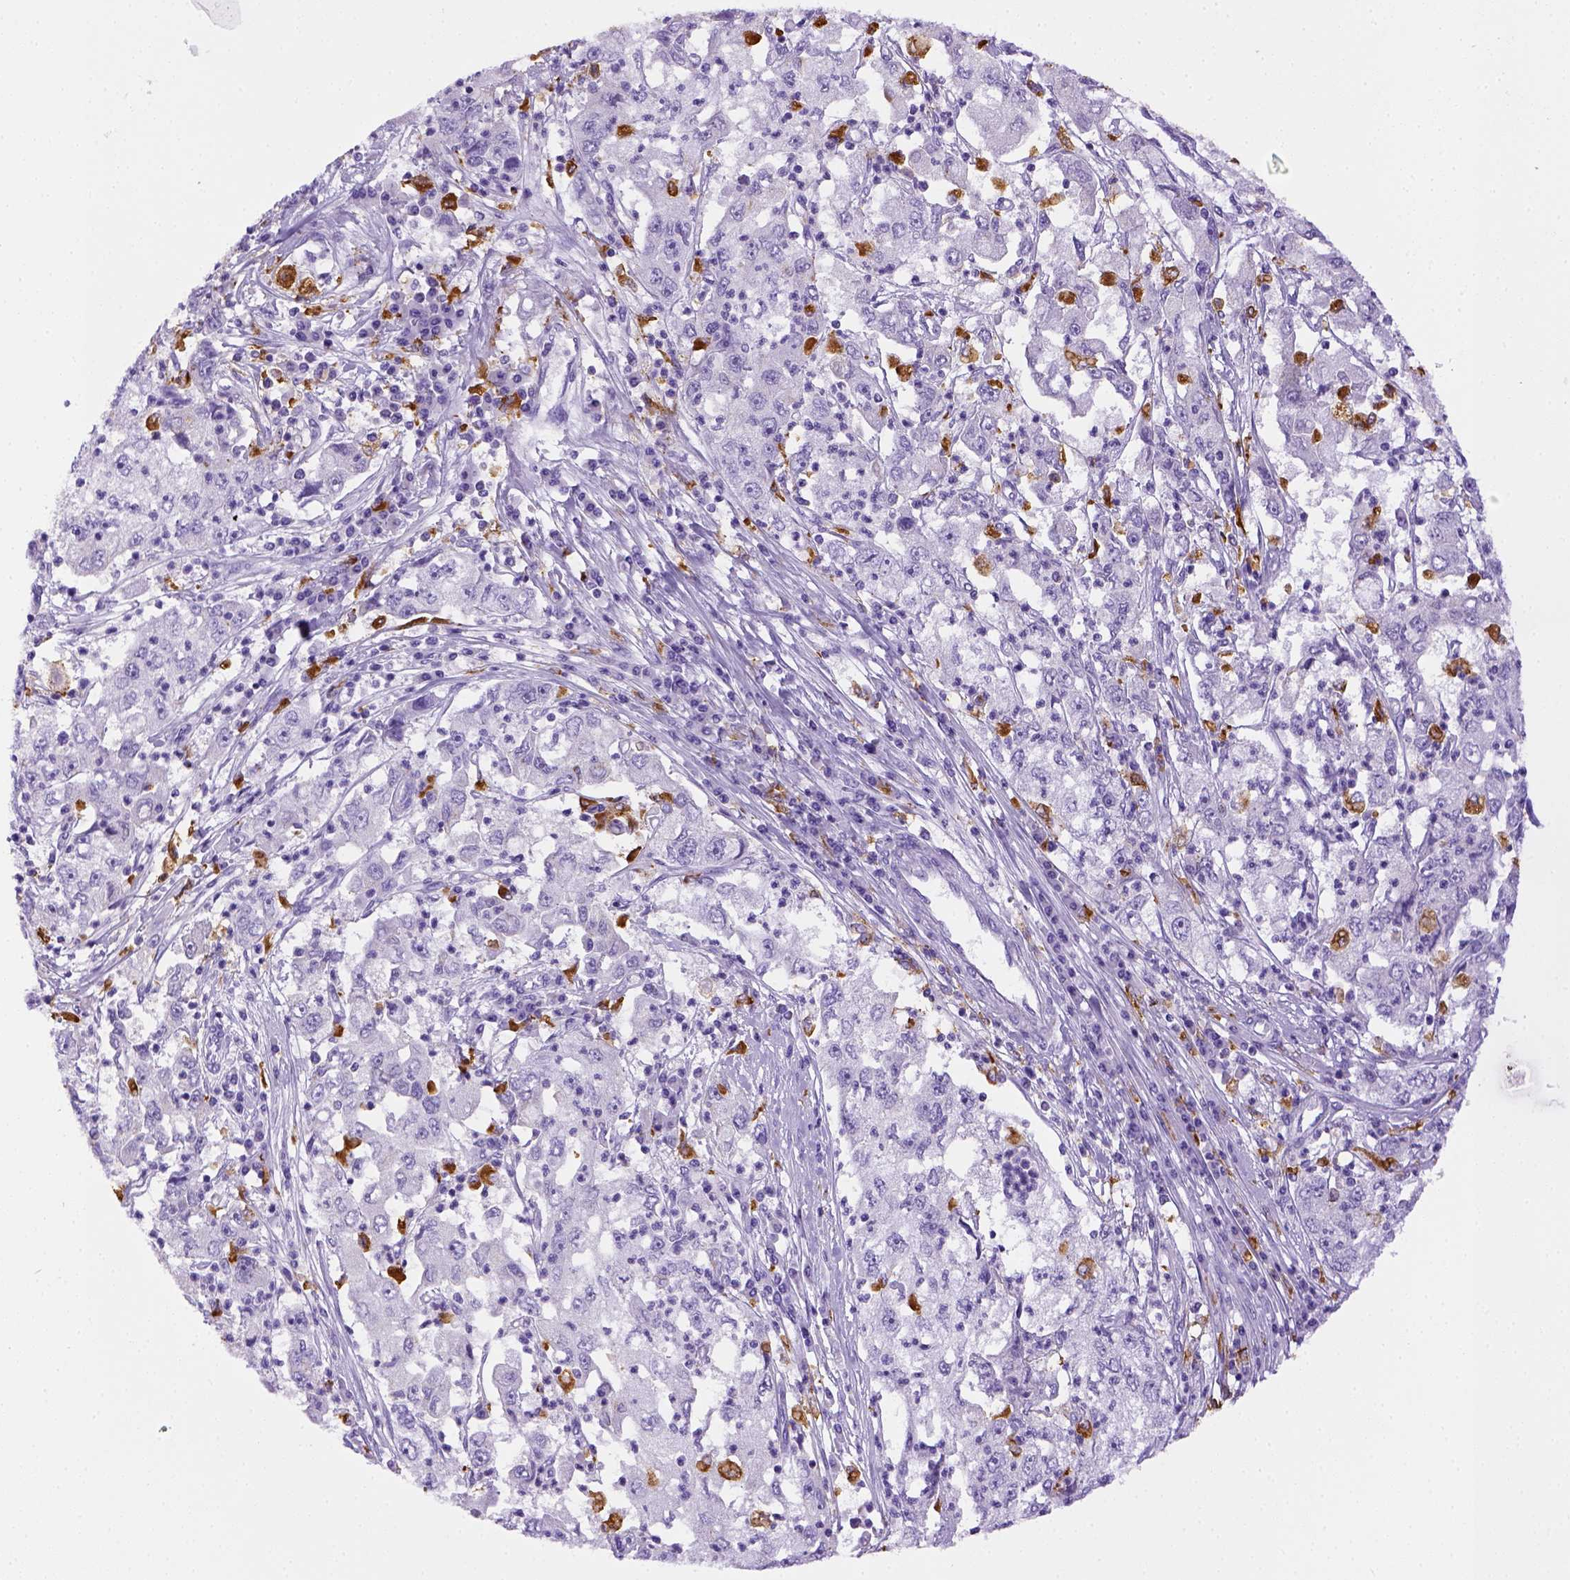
{"staining": {"intensity": "negative", "quantity": "none", "location": "none"}, "tissue": "cervical cancer", "cell_type": "Tumor cells", "image_type": "cancer", "snomed": [{"axis": "morphology", "description": "Squamous cell carcinoma, NOS"}, {"axis": "topography", "description": "Cervix"}], "caption": "DAB (3,3'-diaminobenzidine) immunohistochemical staining of human squamous cell carcinoma (cervical) demonstrates no significant staining in tumor cells.", "gene": "CD68", "patient": {"sex": "female", "age": 36}}